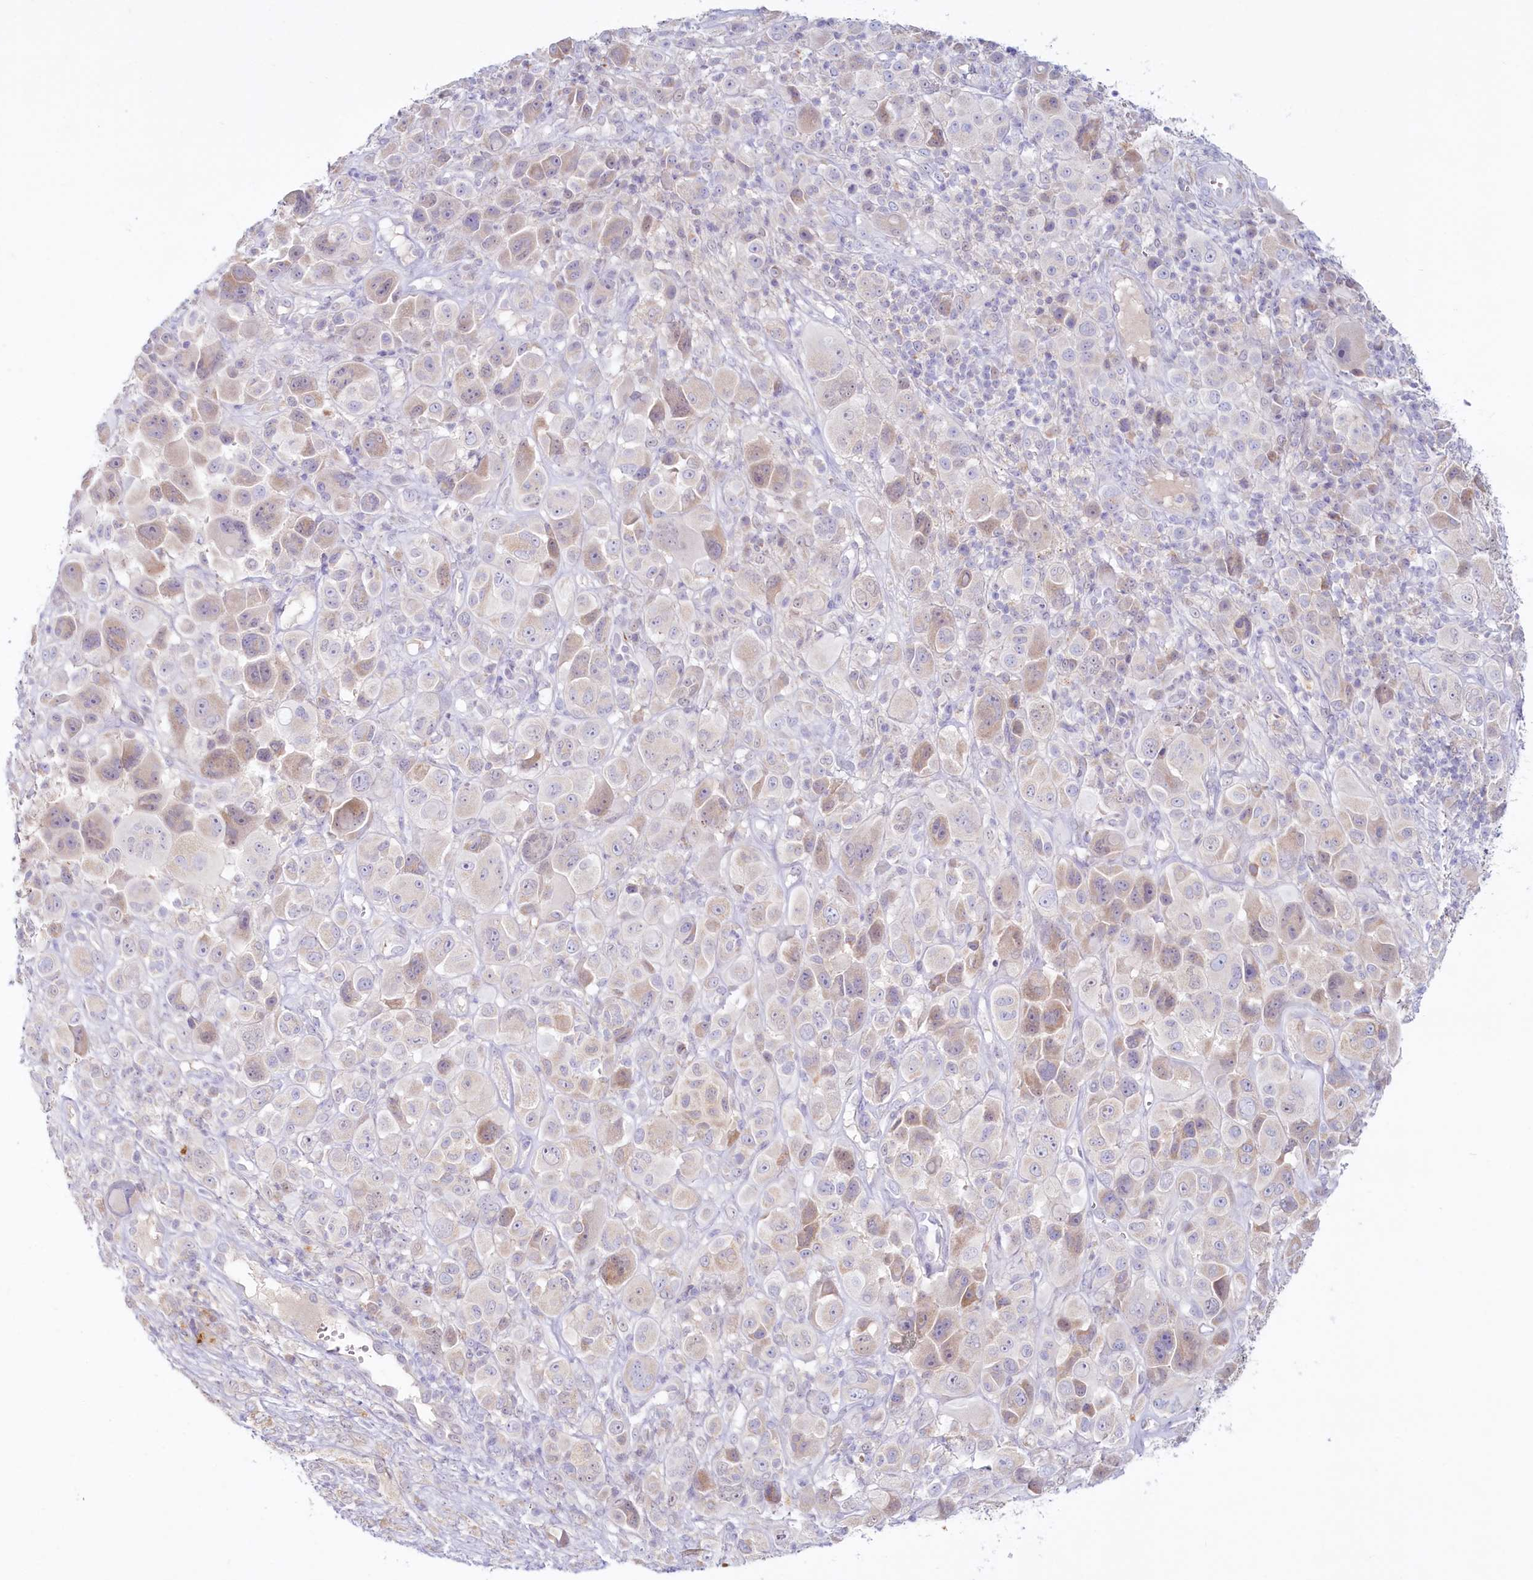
{"staining": {"intensity": "moderate", "quantity": "25%-75%", "location": "cytoplasmic/membranous"}, "tissue": "melanoma", "cell_type": "Tumor cells", "image_type": "cancer", "snomed": [{"axis": "morphology", "description": "Malignant melanoma, NOS"}, {"axis": "topography", "description": "Skin of trunk"}], "caption": "Immunohistochemistry (IHC) of melanoma demonstrates medium levels of moderate cytoplasmic/membranous expression in about 25%-75% of tumor cells.", "gene": "PSAPL1", "patient": {"sex": "male", "age": 71}}